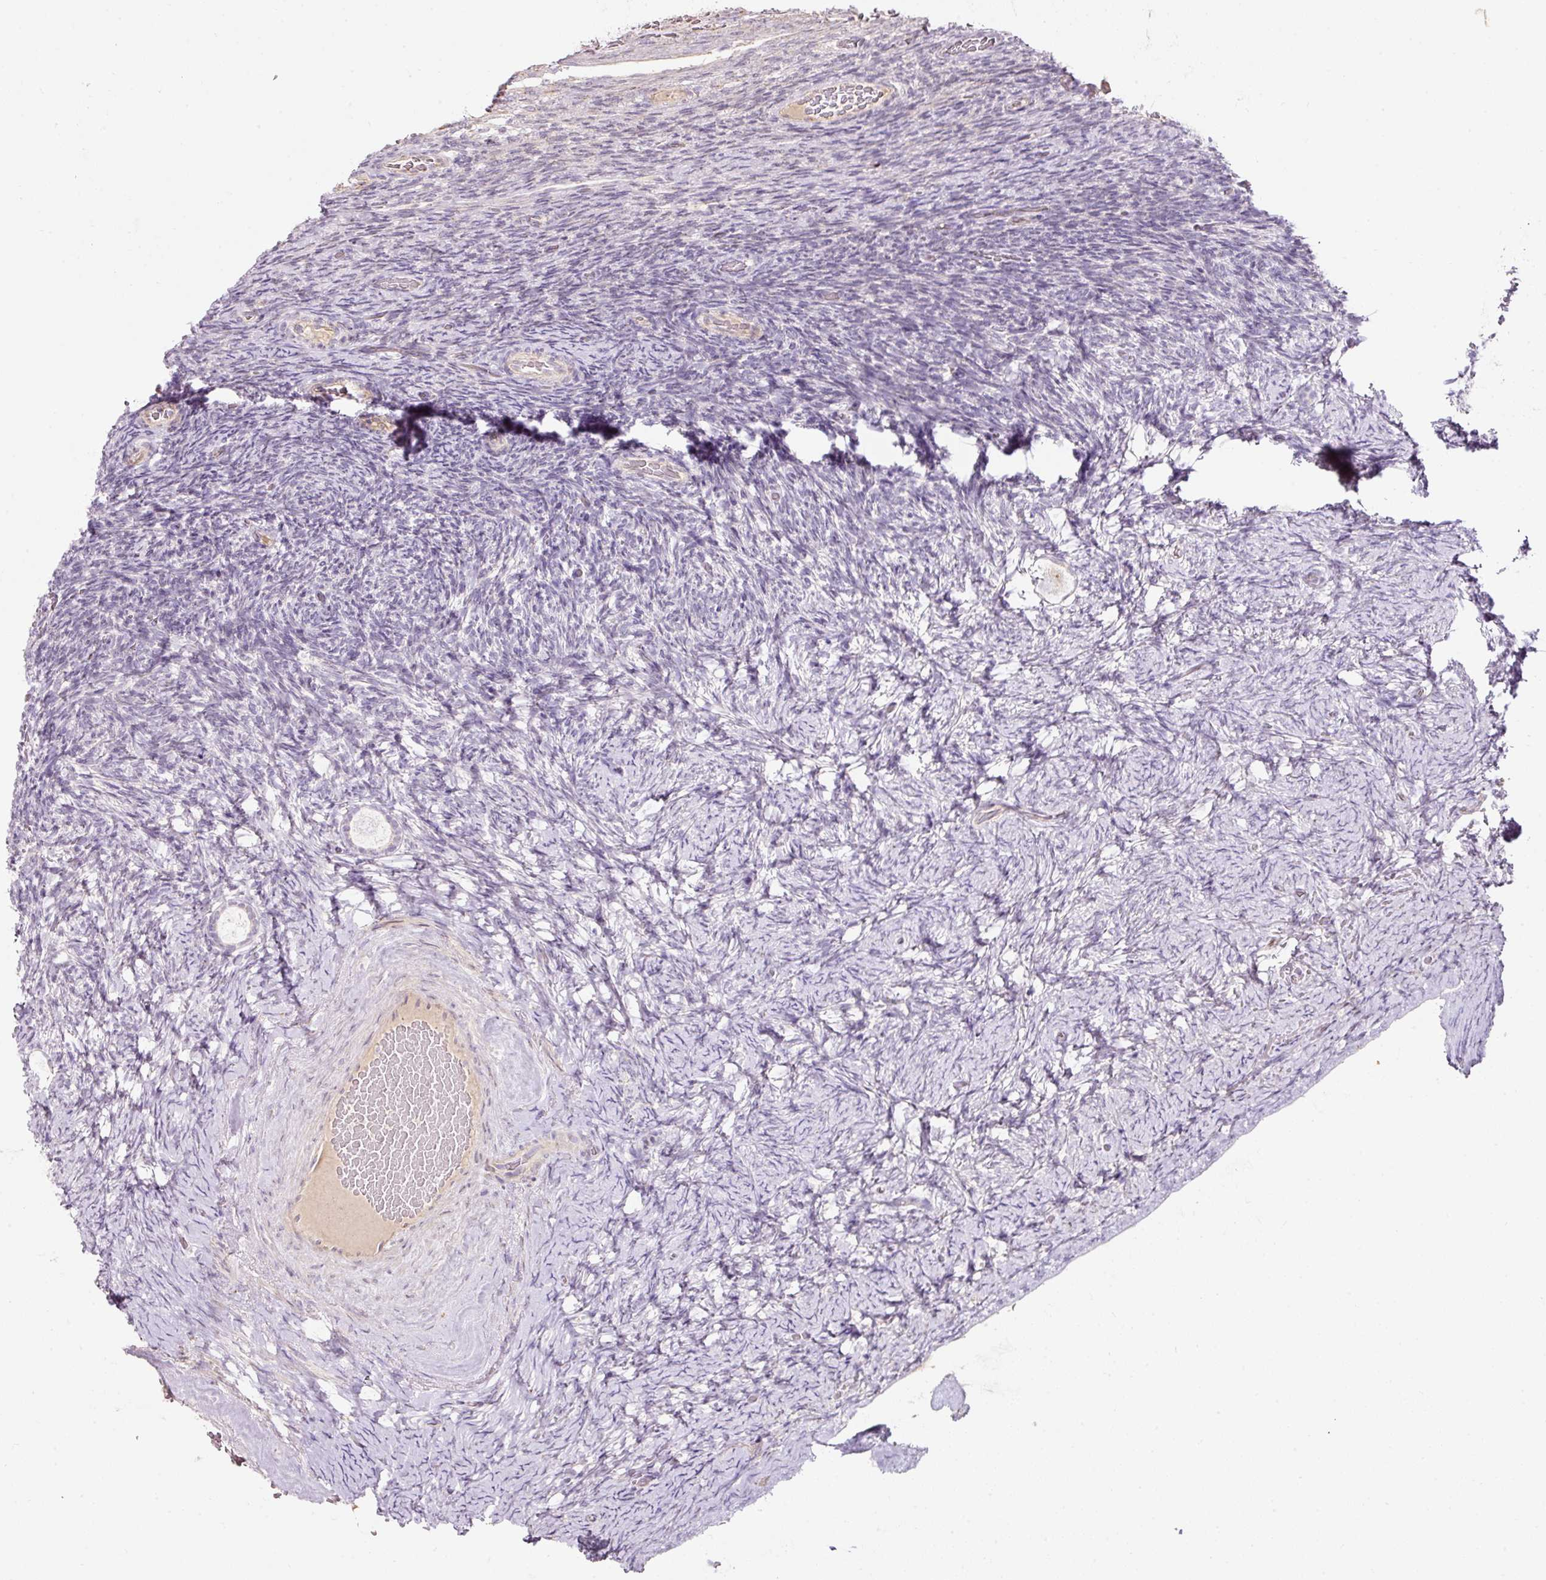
{"staining": {"intensity": "negative", "quantity": "none", "location": "none"}, "tissue": "ovary", "cell_type": "Follicle cells", "image_type": "normal", "snomed": [{"axis": "morphology", "description": "Normal tissue, NOS"}, {"axis": "topography", "description": "Ovary"}], "caption": "Benign ovary was stained to show a protein in brown. There is no significant expression in follicle cells.", "gene": "NBPF11", "patient": {"sex": "female", "age": 34}}